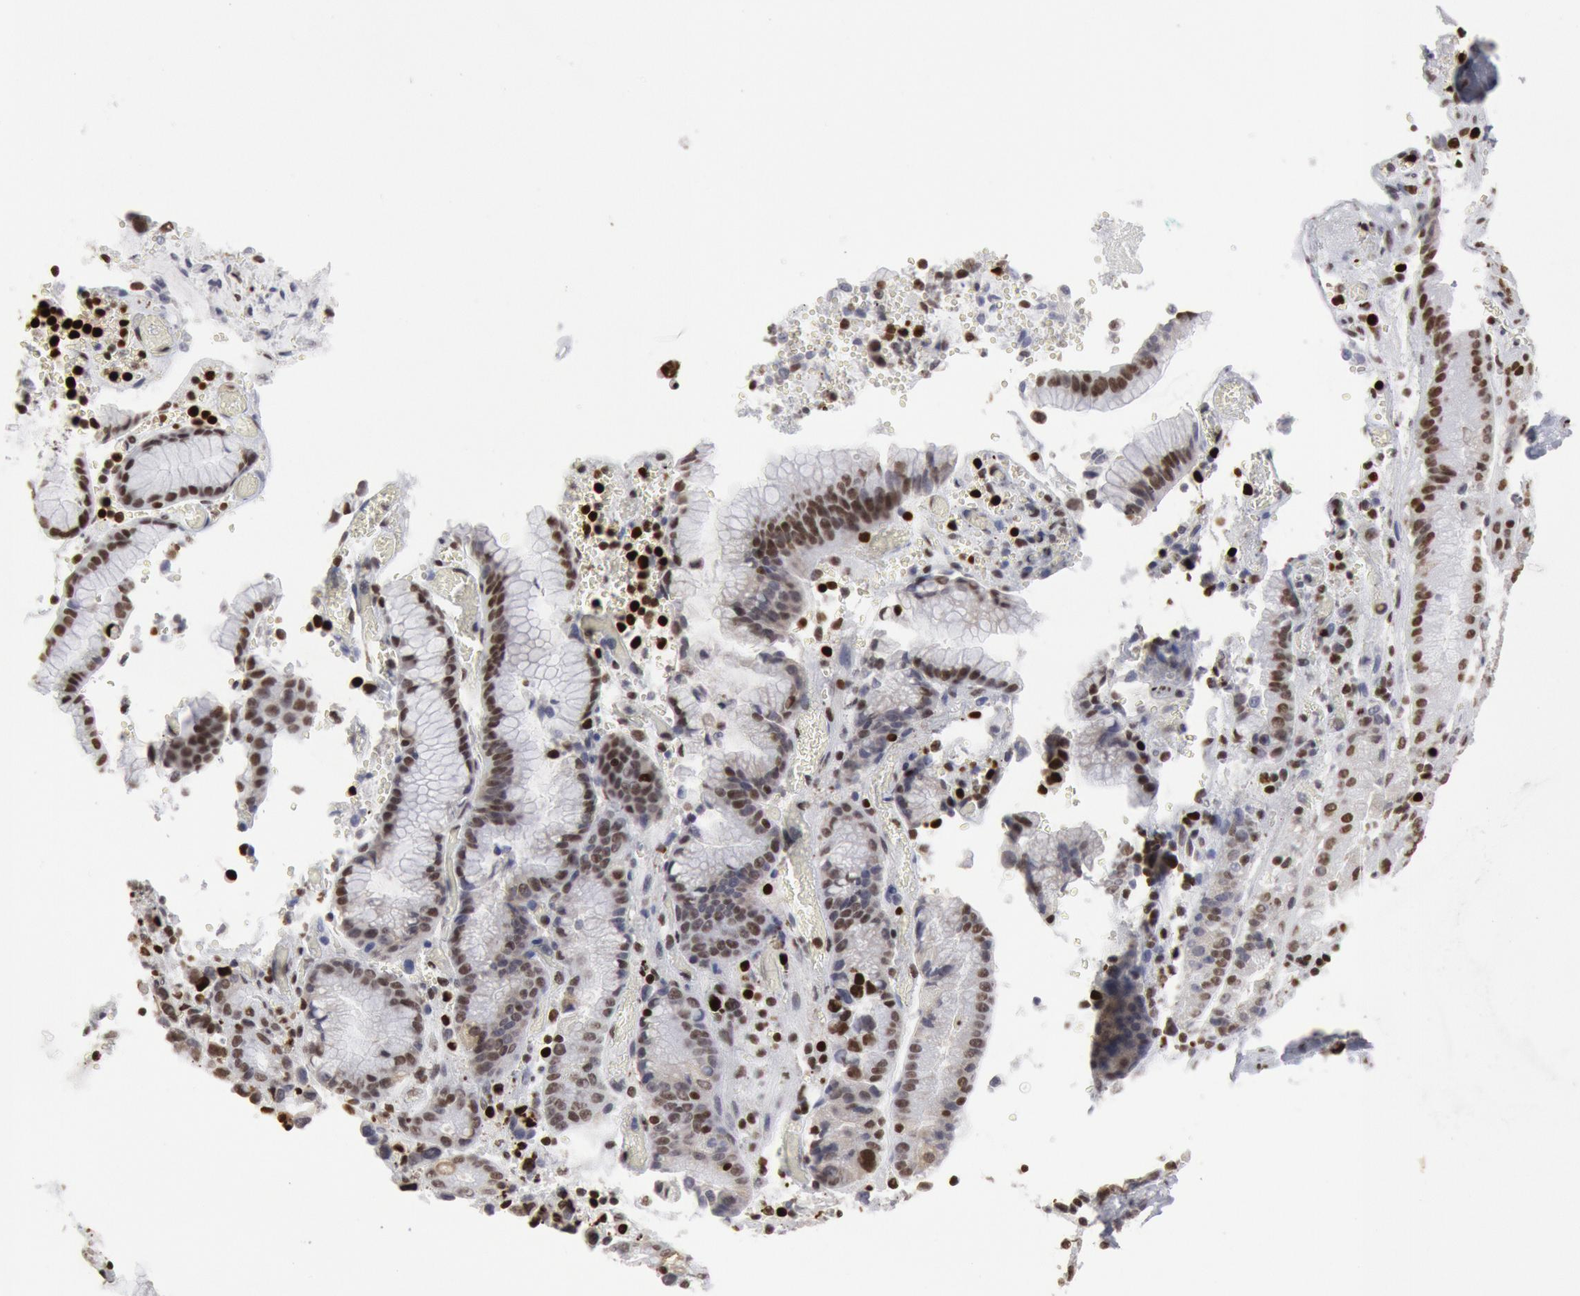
{"staining": {"intensity": "moderate", "quantity": ">75%", "location": "nuclear"}, "tissue": "stomach cancer", "cell_type": "Tumor cells", "image_type": "cancer", "snomed": [{"axis": "morphology", "description": "Adenocarcinoma, NOS"}, {"axis": "topography", "description": "Stomach, upper"}], "caption": "Brown immunohistochemical staining in stomach cancer (adenocarcinoma) displays moderate nuclear positivity in about >75% of tumor cells. The staining is performed using DAB brown chromogen to label protein expression. The nuclei are counter-stained blue using hematoxylin.", "gene": "SUB1", "patient": {"sex": "male", "age": 71}}